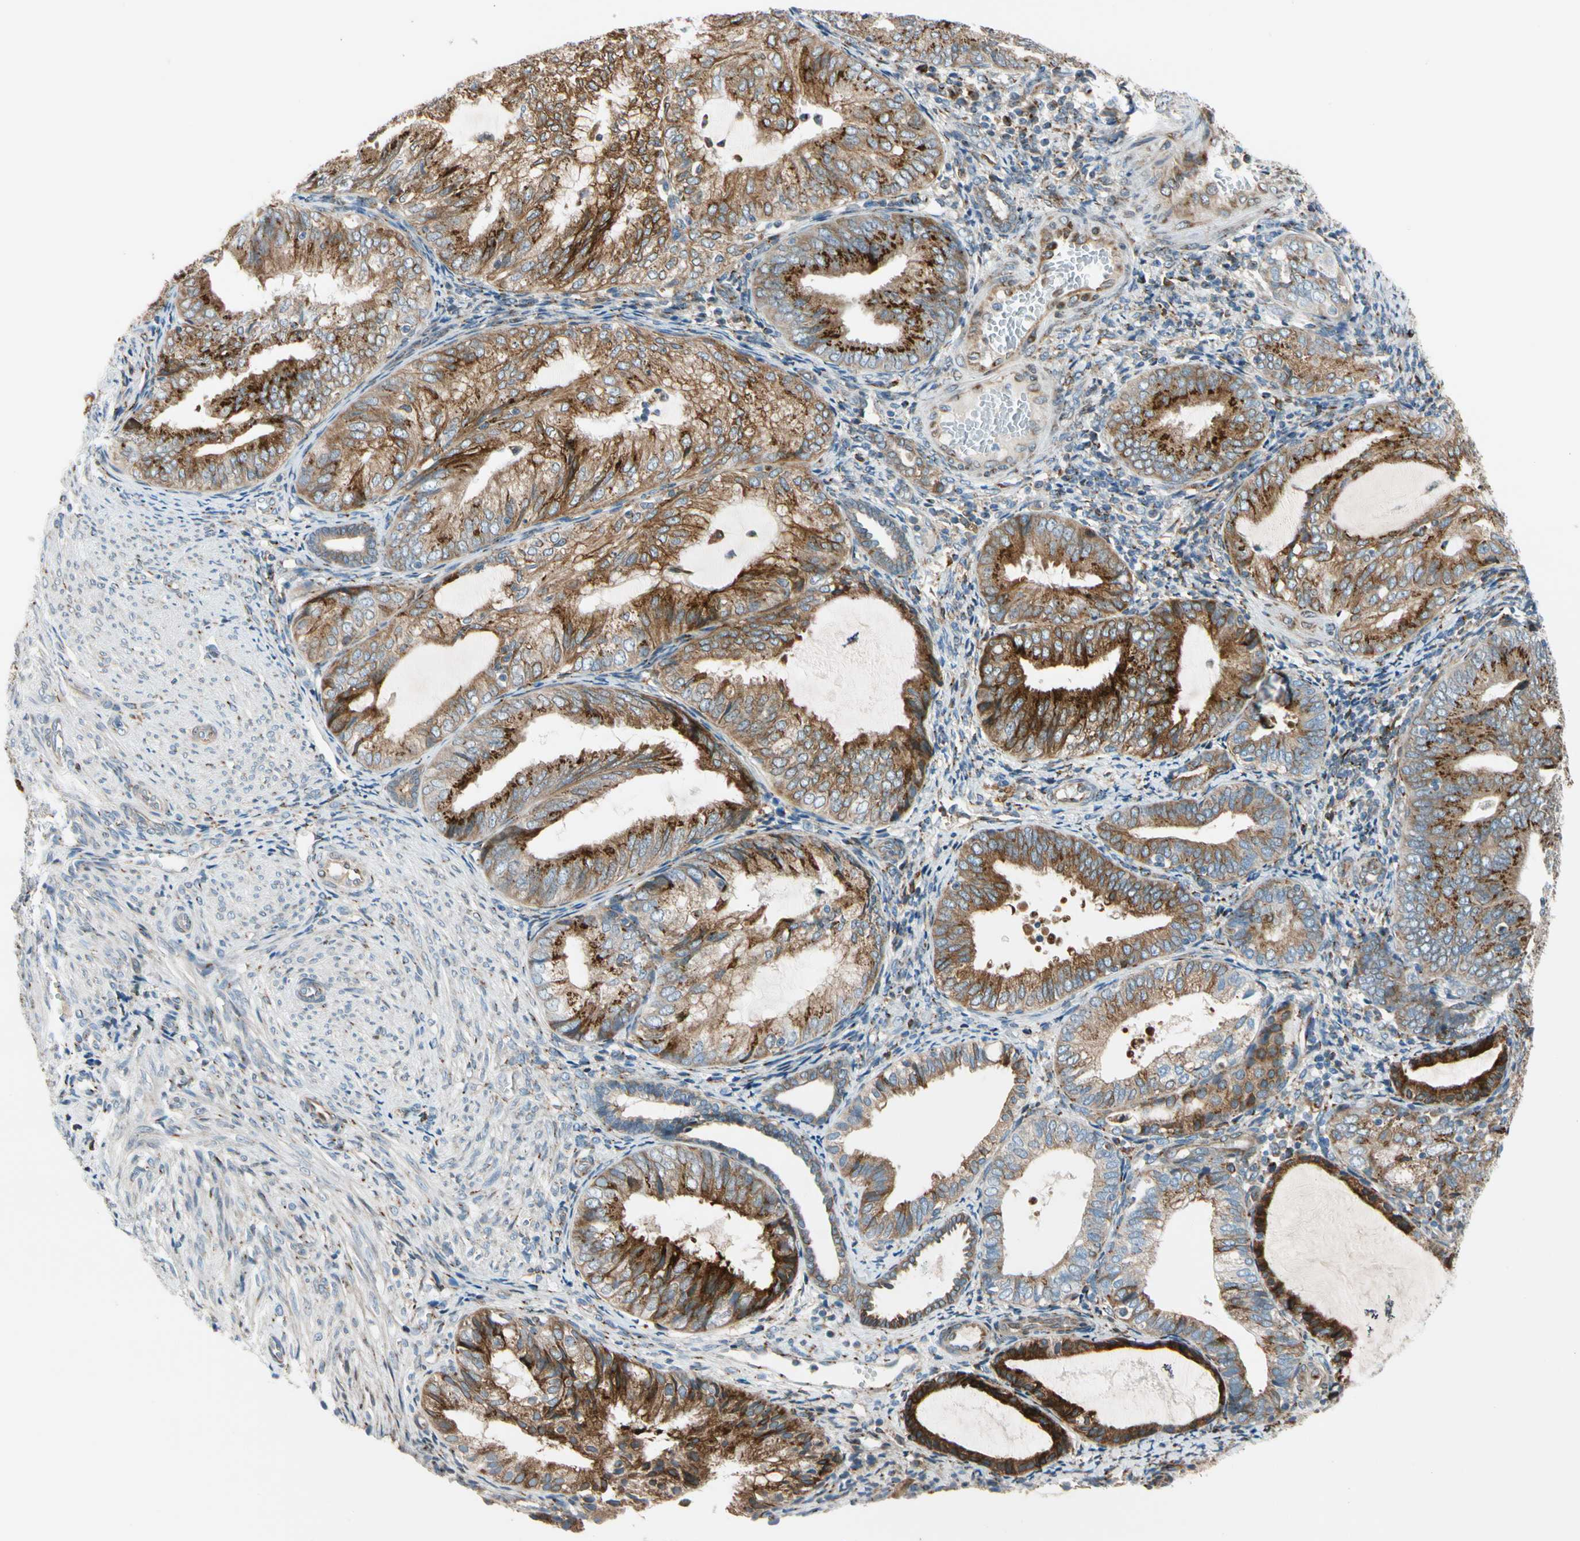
{"staining": {"intensity": "strong", "quantity": ">75%", "location": "cytoplasmic/membranous"}, "tissue": "endometrial cancer", "cell_type": "Tumor cells", "image_type": "cancer", "snomed": [{"axis": "morphology", "description": "Adenocarcinoma, NOS"}, {"axis": "topography", "description": "Endometrium"}], "caption": "Protein analysis of endometrial adenocarcinoma tissue reveals strong cytoplasmic/membranous positivity in about >75% of tumor cells.", "gene": "NUCB1", "patient": {"sex": "female", "age": 81}}